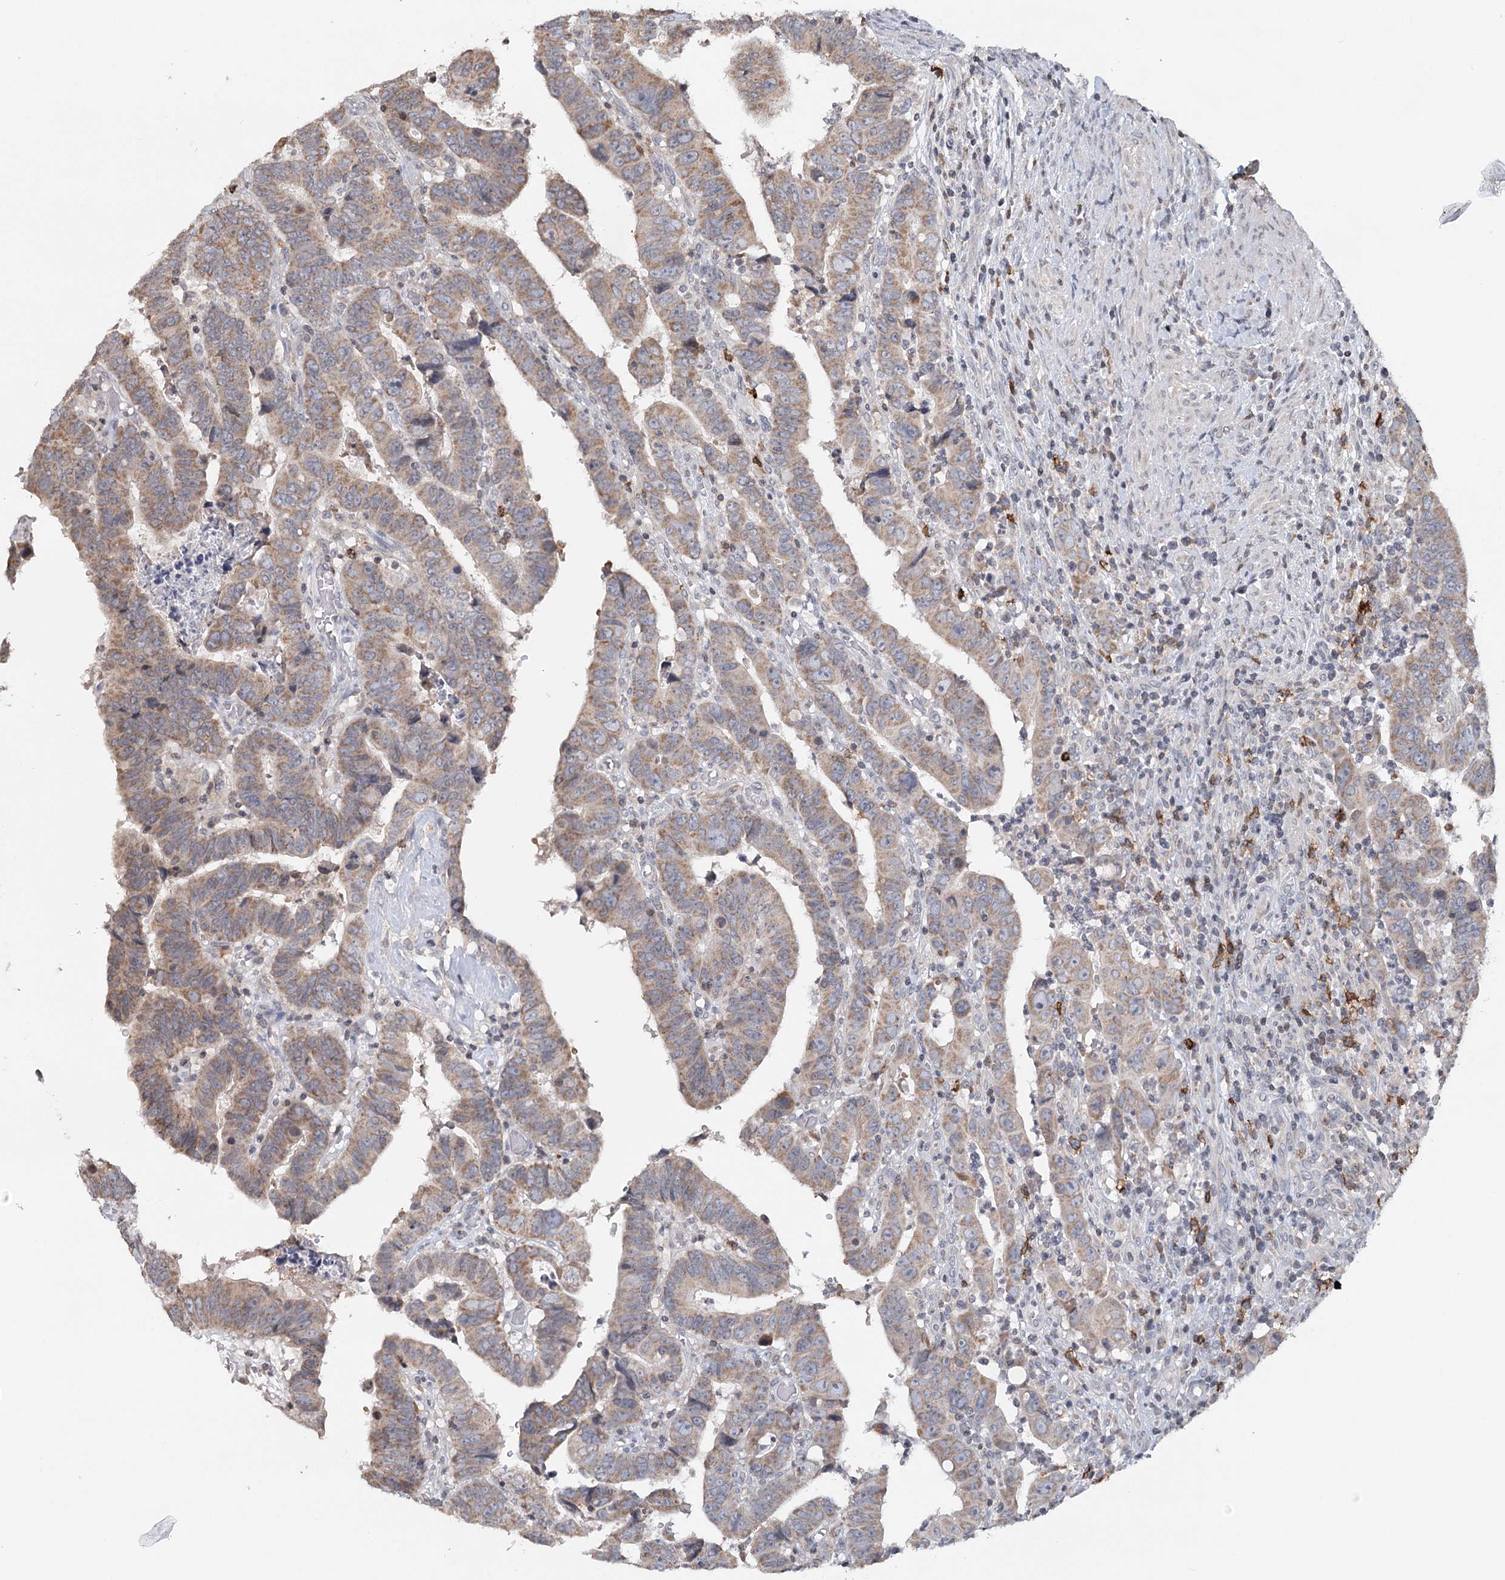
{"staining": {"intensity": "weak", "quantity": ">75%", "location": "cytoplasmic/membranous"}, "tissue": "colorectal cancer", "cell_type": "Tumor cells", "image_type": "cancer", "snomed": [{"axis": "morphology", "description": "Normal tissue, NOS"}, {"axis": "morphology", "description": "Adenocarcinoma, NOS"}, {"axis": "topography", "description": "Rectum"}], "caption": "About >75% of tumor cells in colorectal cancer show weak cytoplasmic/membranous protein expression as visualized by brown immunohistochemical staining.", "gene": "ICOS", "patient": {"sex": "female", "age": 65}}